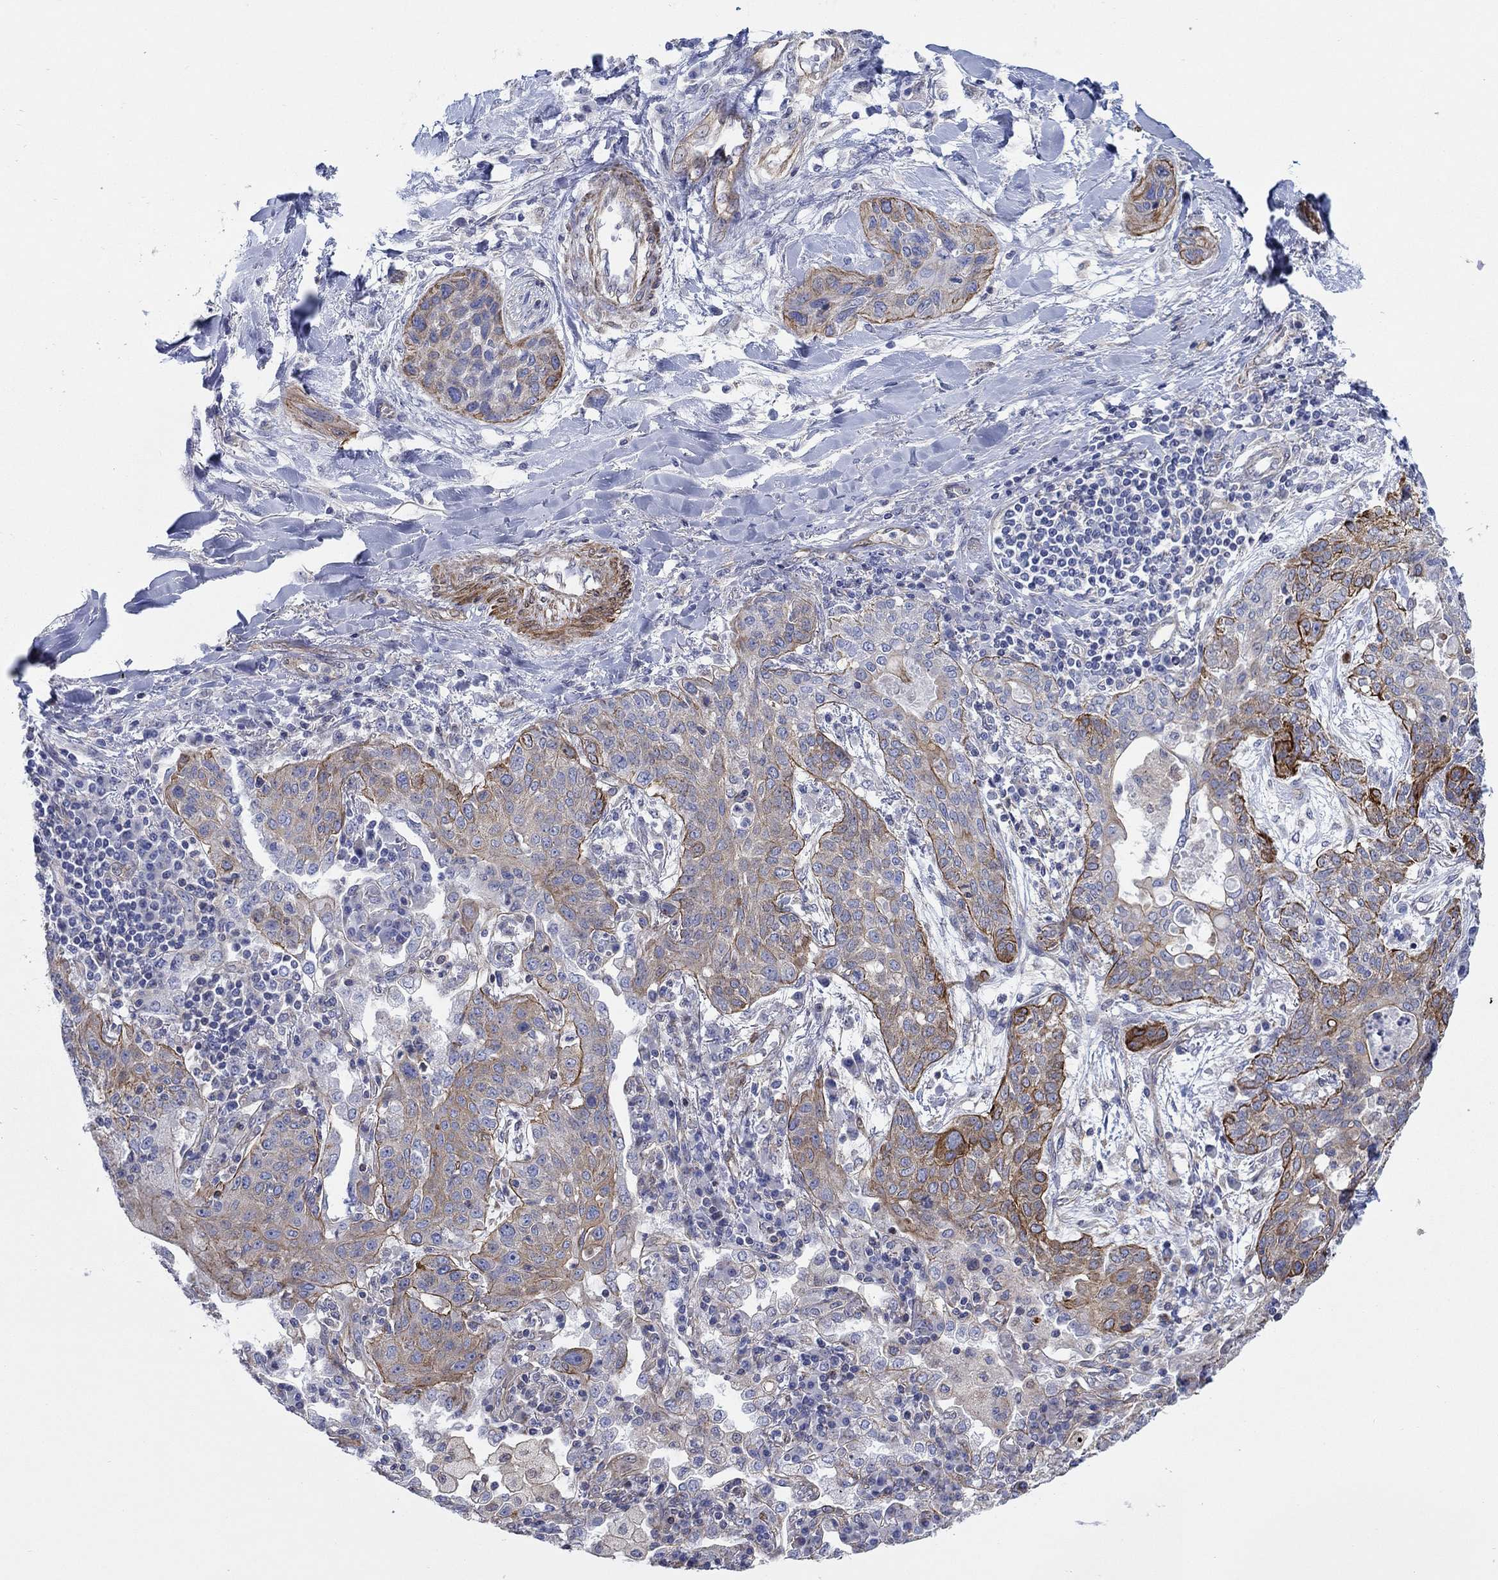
{"staining": {"intensity": "strong", "quantity": "<25%", "location": "cytoplasmic/membranous"}, "tissue": "lung cancer", "cell_type": "Tumor cells", "image_type": "cancer", "snomed": [{"axis": "morphology", "description": "Squamous cell carcinoma, NOS"}, {"axis": "topography", "description": "Lung"}], "caption": "The micrograph shows staining of lung cancer, revealing strong cytoplasmic/membranous protein expression (brown color) within tumor cells. The protein of interest is stained brown, and the nuclei are stained in blue (DAB (3,3'-diaminobenzidine) IHC with brightfield microscopy, high magnification).", "gene": "FMN1", "patient": {"sex": "female", "age": 70}}